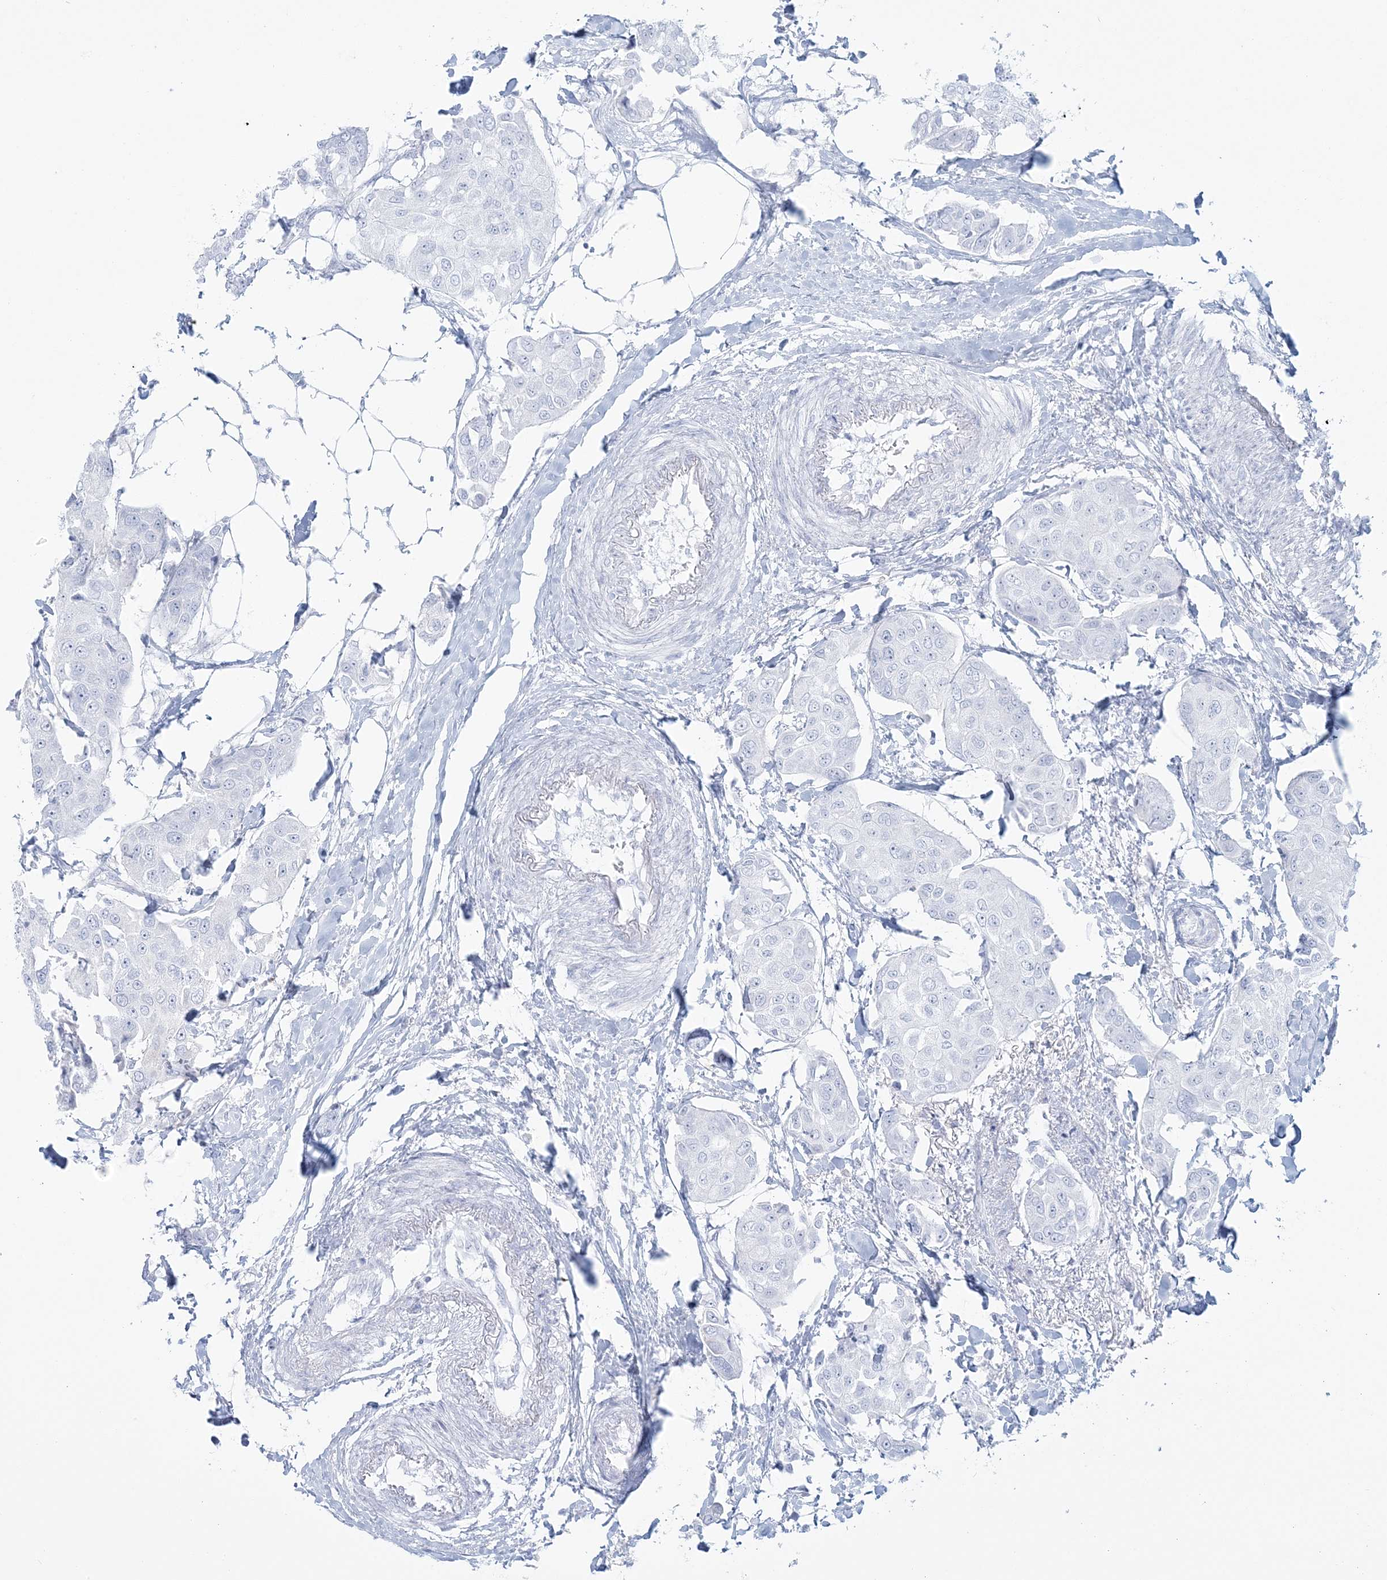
{"staining": {"intensity": "negative", "quantity": "none", "location": "none"}, "tissue": "breast cancer", "cell_type": "Tumor cells", "image_type": "cancer", "snomed": [{"axis": "morphology", "description": "Duct carcinoma"}, {"axis": "topography", "description": "Breast"}], "caption": "Immunohistochemistry histopathology image of human breast cancer stained for a protein (brown), which exhibits no positivity in tumor cells.", "gene": "ADGB", "patient": {"sex": "female", "age": 80}}